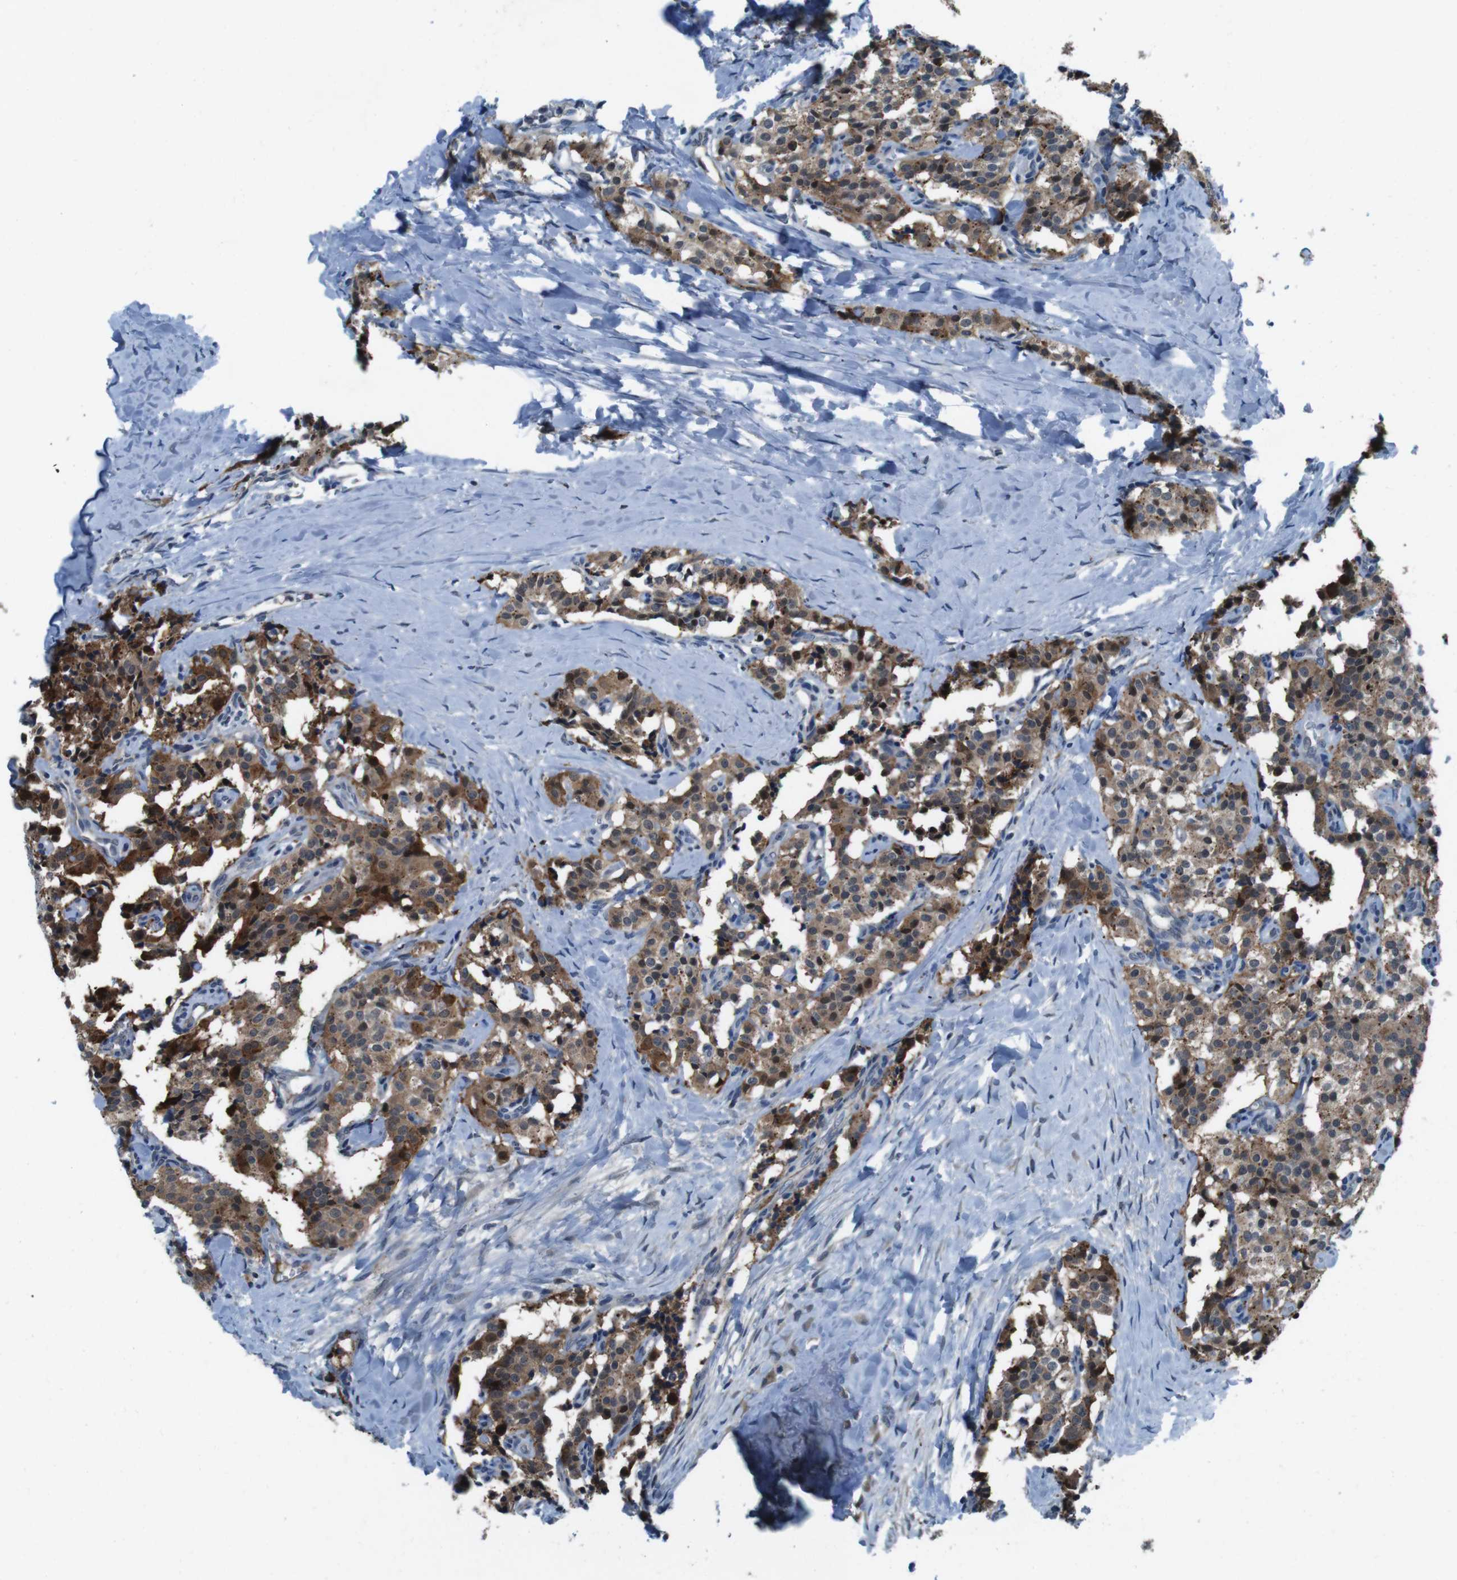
{"staining": {"intensity": "moderate", "quantity": ">75%", "location": "cytoplasmic/membranous"}, "tissue": "carcinoid", "cell_type": "Tumor cells", "image_type": "cancer", "snomed": [{"axis": "morphology", "description": "Carcinoid, malignant, NOS"}, {"axis": "topography", "description": "Lung"}], "caption": "A brown stain highlights moderate cytoplasmic/membranous staining of a protein in human carcinoid tumor cells. The protein is shown in brown color, while the nuclei are stained blue.", "gene": "LRP5", "patient": {"sex": "male", "age": 30}}